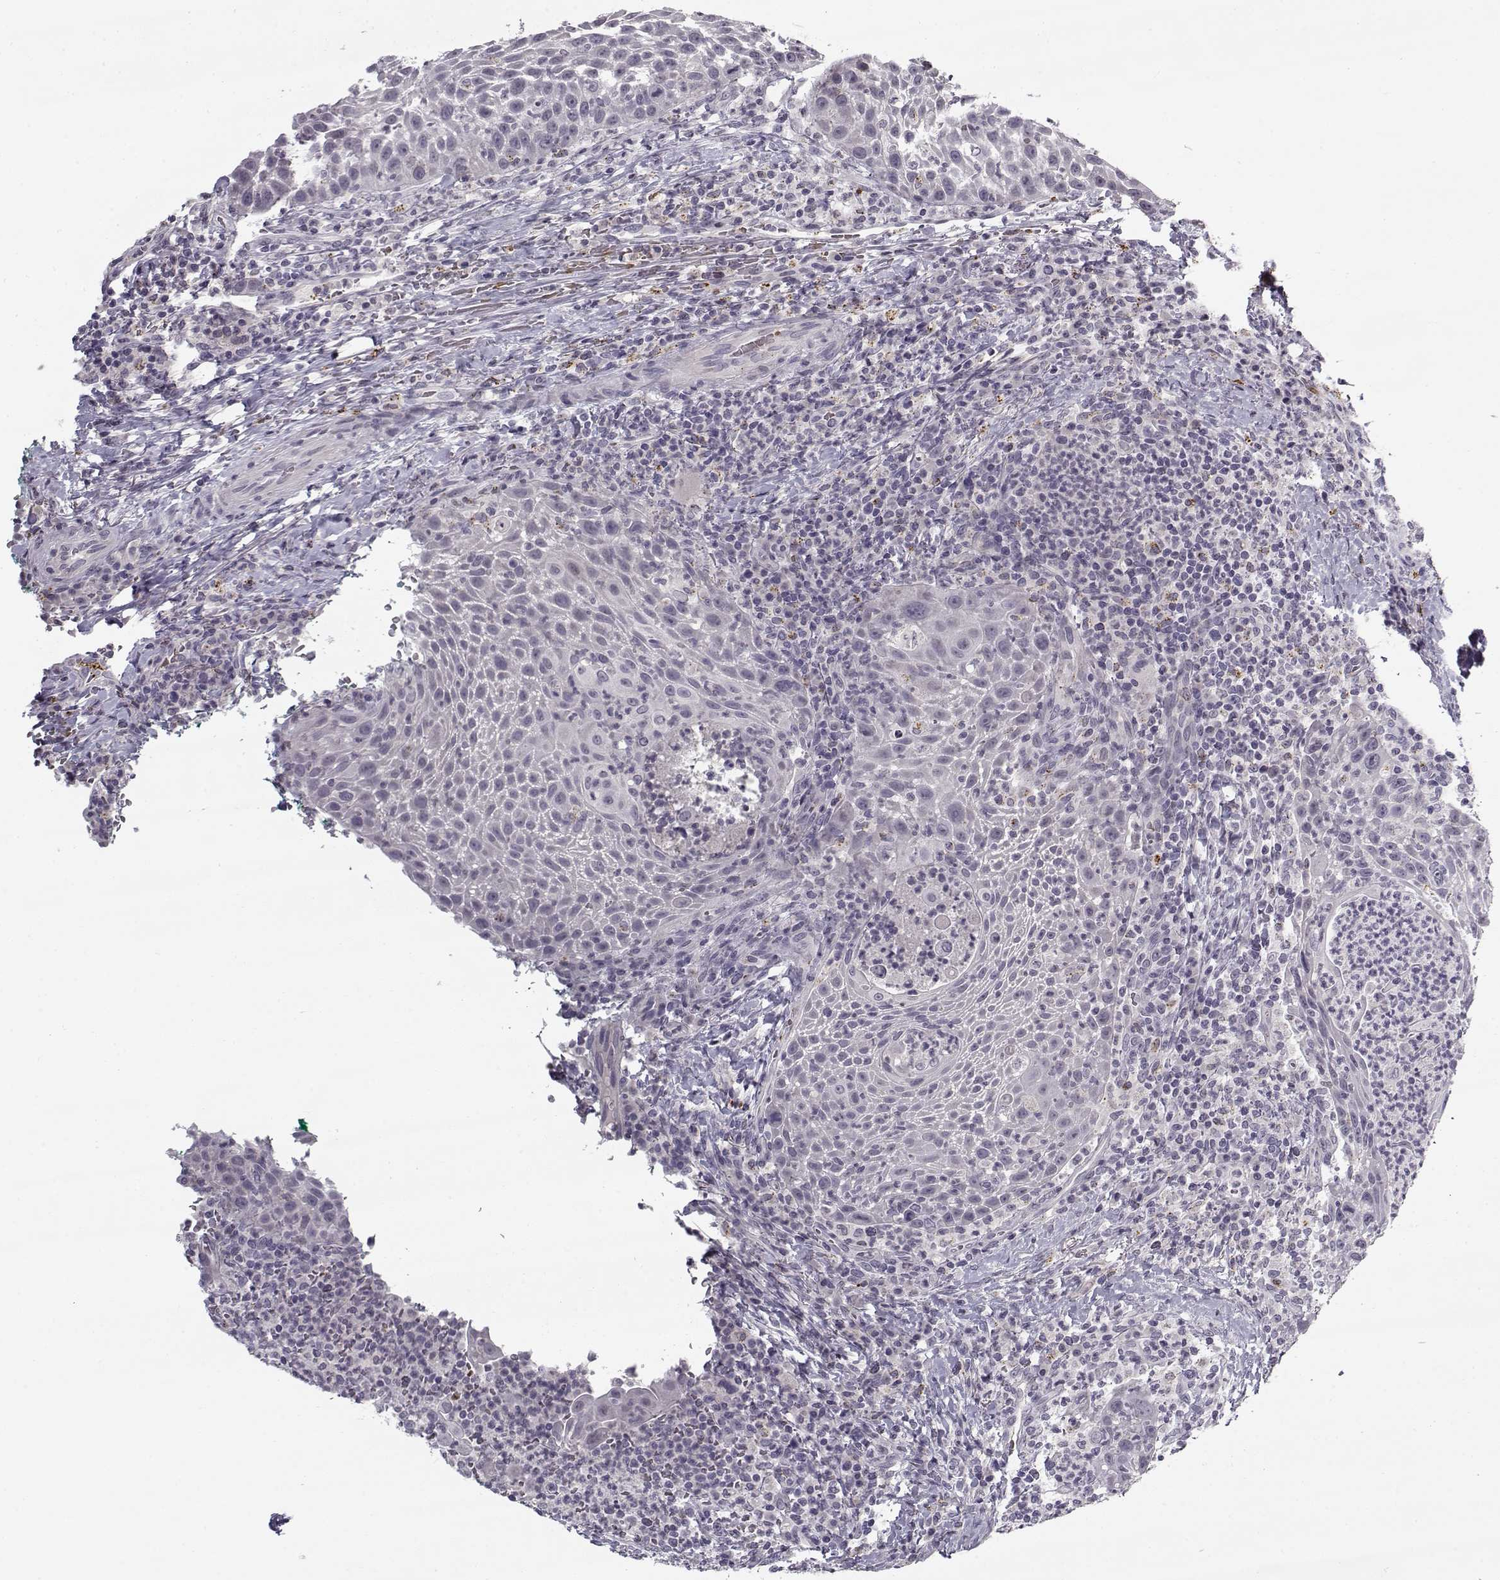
{"staining": {"intensity": "negative", "quantity": "none", "location": "none"}, "tissue": "head and neck cancer", "cell_type": "Tumor cells", "image_type": "cancer", "snomed": [{"axis": "morphology", "description": "Squamous cell carcinoma, NOS"}, {"axis": "topography", "description": "Head-Neck"}], "caption": "A high-resolution histopathology image shows immunohistochemistry staining of head and neck cancer, which displays no significant expression in tumor cells.", "gene": "SNCA", "patient": {"sex": "male", "age": 69}}